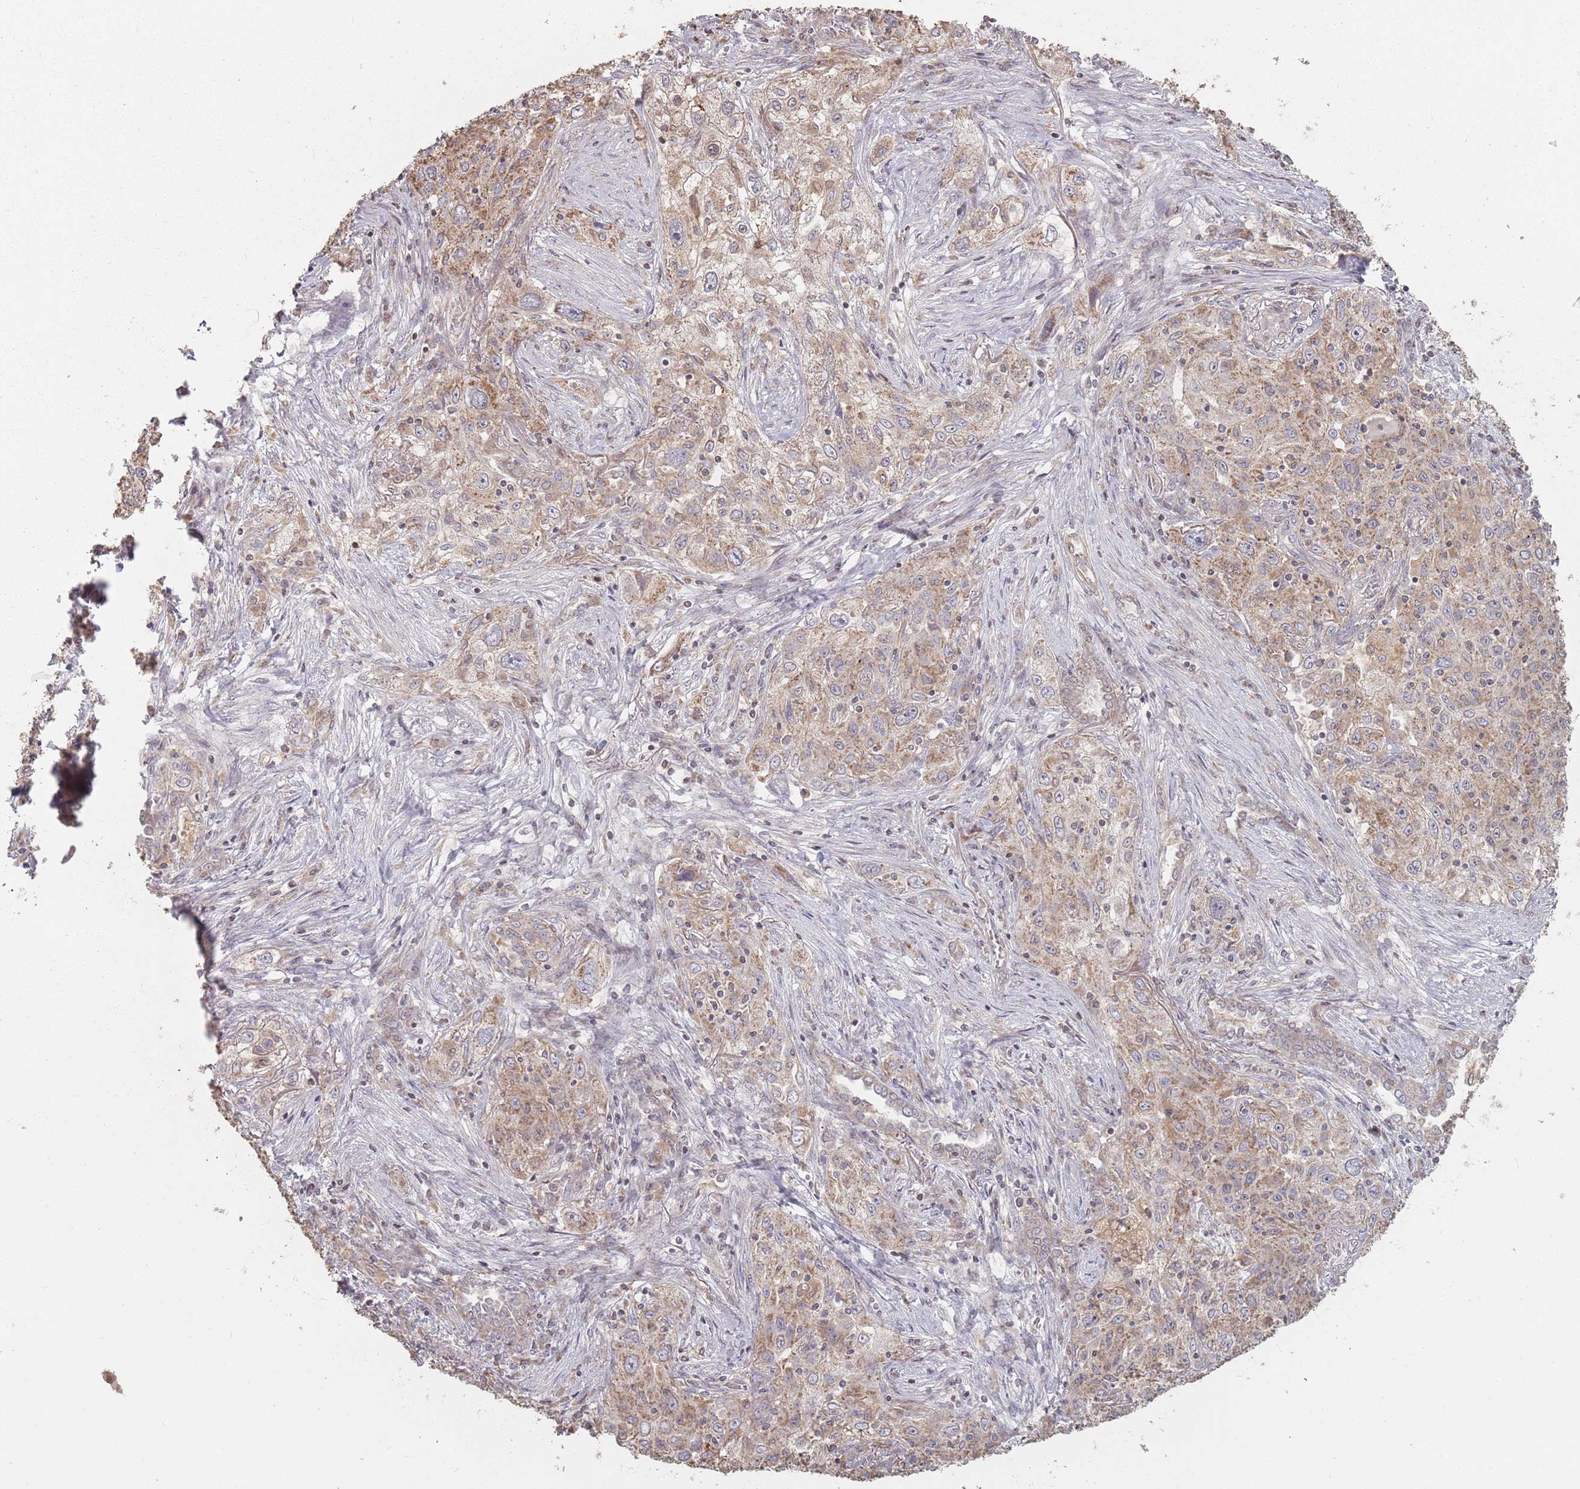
{"staining": {"intensity": "moderate", "quantity": ">75%", "location": "cytoplasmic/membranous"}, "tissue": "lung cancer", "cell_type": "Tumor cells", "image_type": "cancer", "snomed": [{"axis": "morphology", "description": "Squamous cell carcinoma, NOS"}, {"axis": "topography", "description": "Lung"}], "caption": "Protein expression by immunohistochemistry (IHC) exhibits moderate cytoplasmic/membranous staining in approximately >75% of tumor cells in lung cancer. (DAB IHC with brightfield microscopy, high magnification).", "gene": "VPS52", "patient": {"sex": "female", "age": 69}}